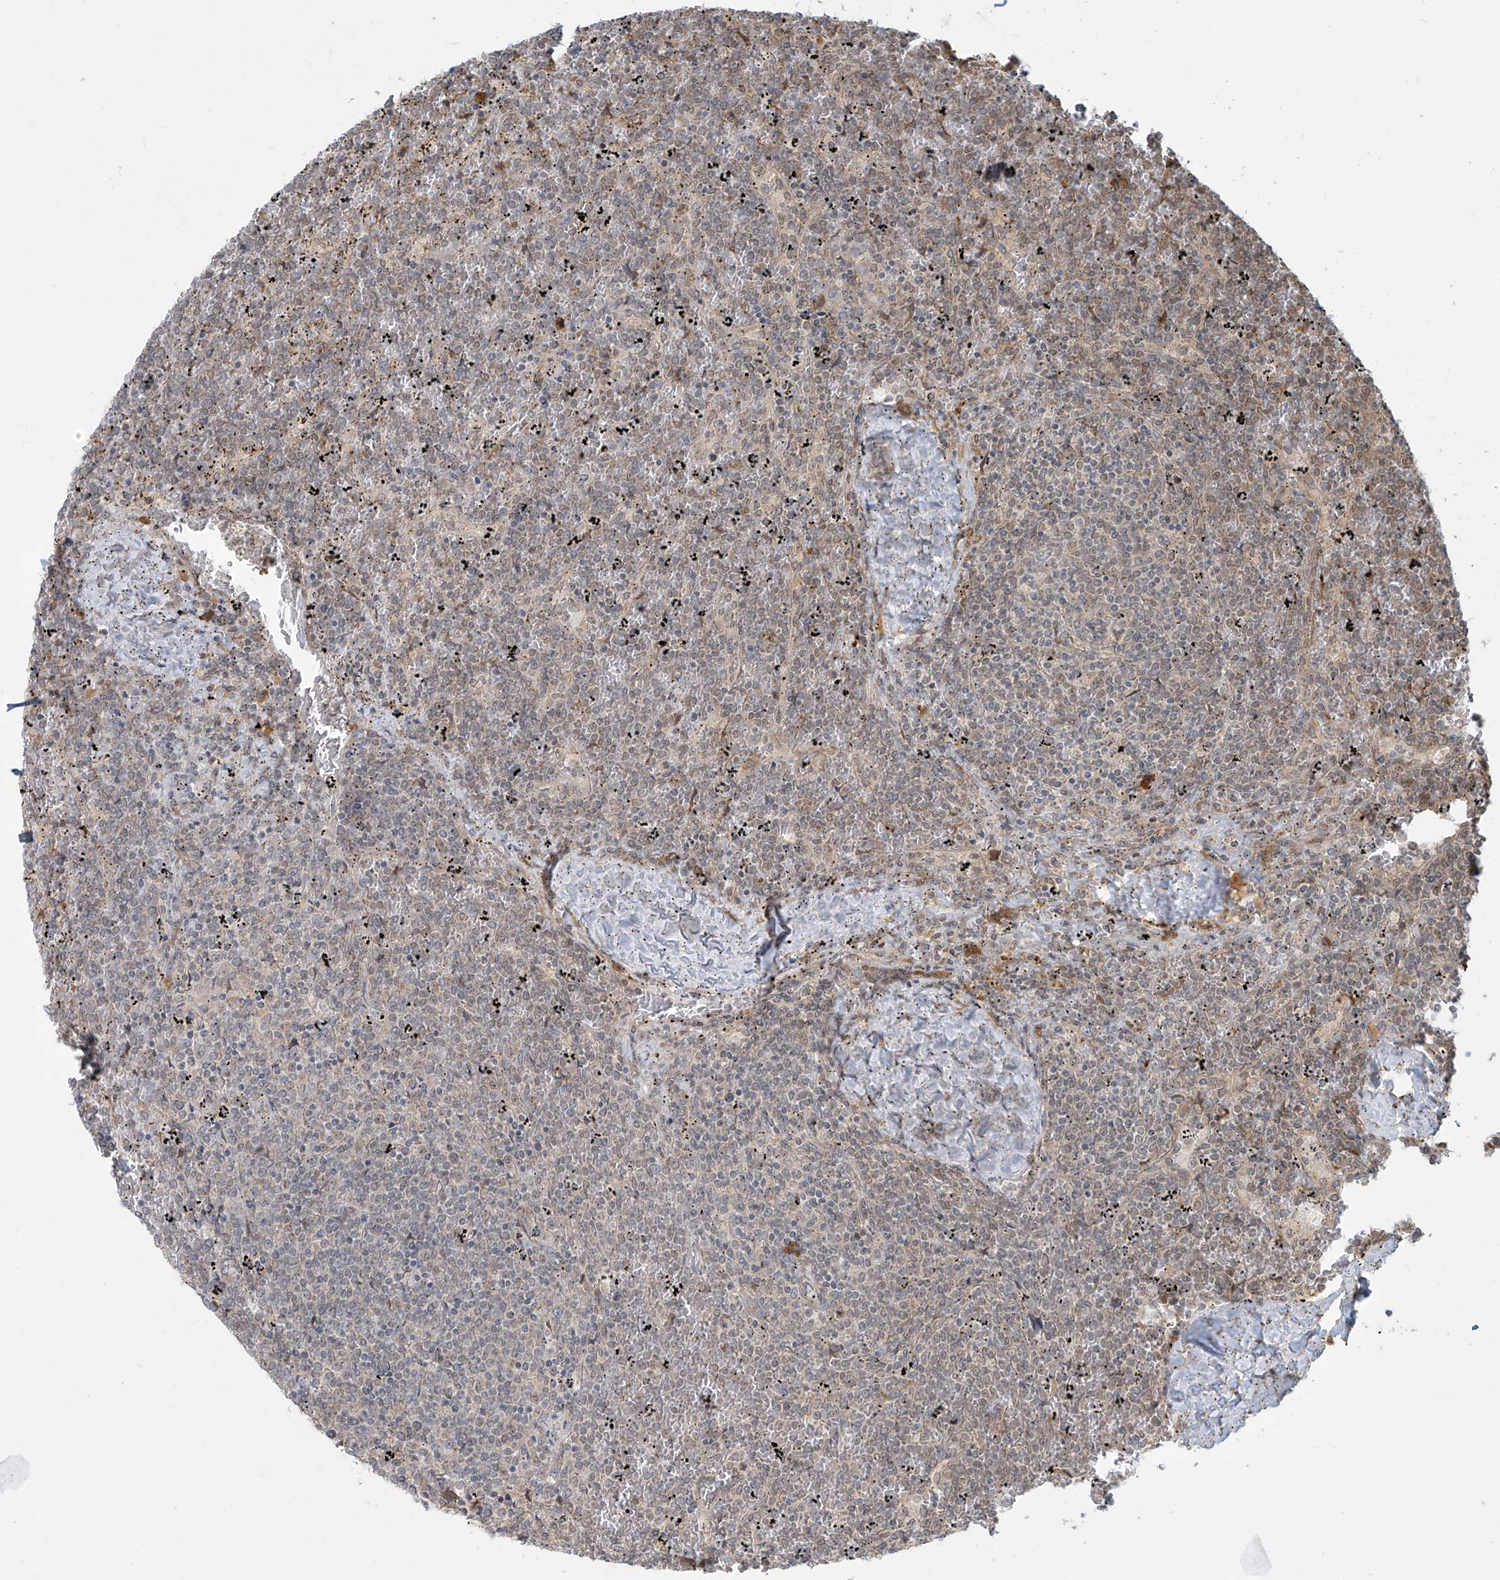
{"staining": {"intensity": "negative", "quantity": "none", "location": "none"}, "tissue": "lymphoma", "cell_type": "Tumor cells", "image_type": "cancer", "snomed": [{"axis": "morphology", "description": "Malignant lymphoma, non-Hodgkin's type, Low grade"}, {"axis": "topography", "description": "Spleen"}], "caption": "The histopathology image demonstrates no significant positivity in tumor cells of lymphoma.", "gene": "PLEKHM3", "patient": {"sex": "female", "age": 19}}